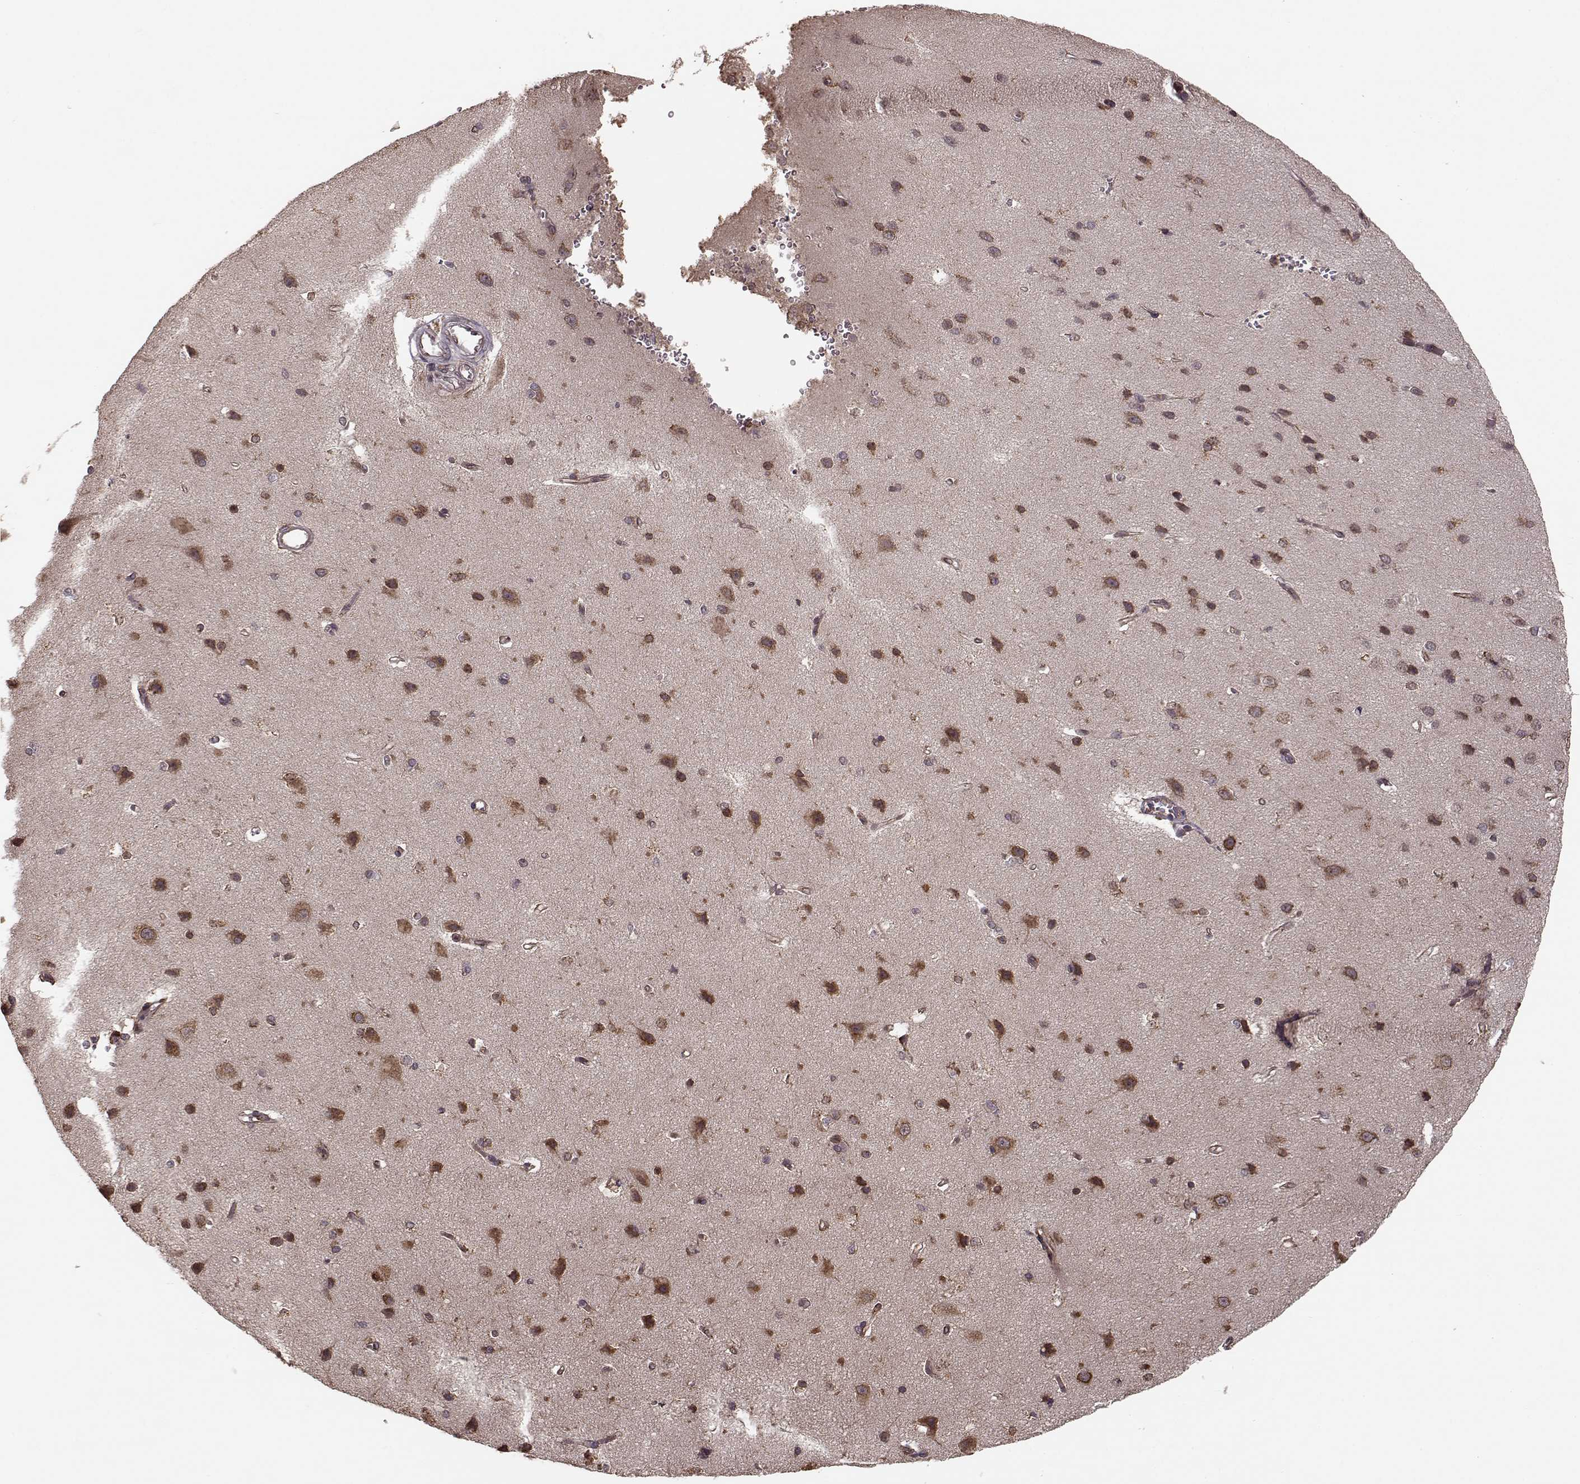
{"staining": {"intensity": "negative", "quantity": "none", "location": "none"}, "tissue": "cerebral cortex", "cell_type": "Endothelial cells", "image_type": "normal", "snomed": [{"axis": "morphology", "description": "Normal tissue, NOS"}, {"axis": "topography", "description": "Cerebral cortex"}], "caption": "An immunohistochemistry image of unremarkable cerebral cortex is shown. There is no staining in endothelial cells of cerebral cortex.", "gene": "YIPF5", "patient": {"sex": "male", "age": 37}}